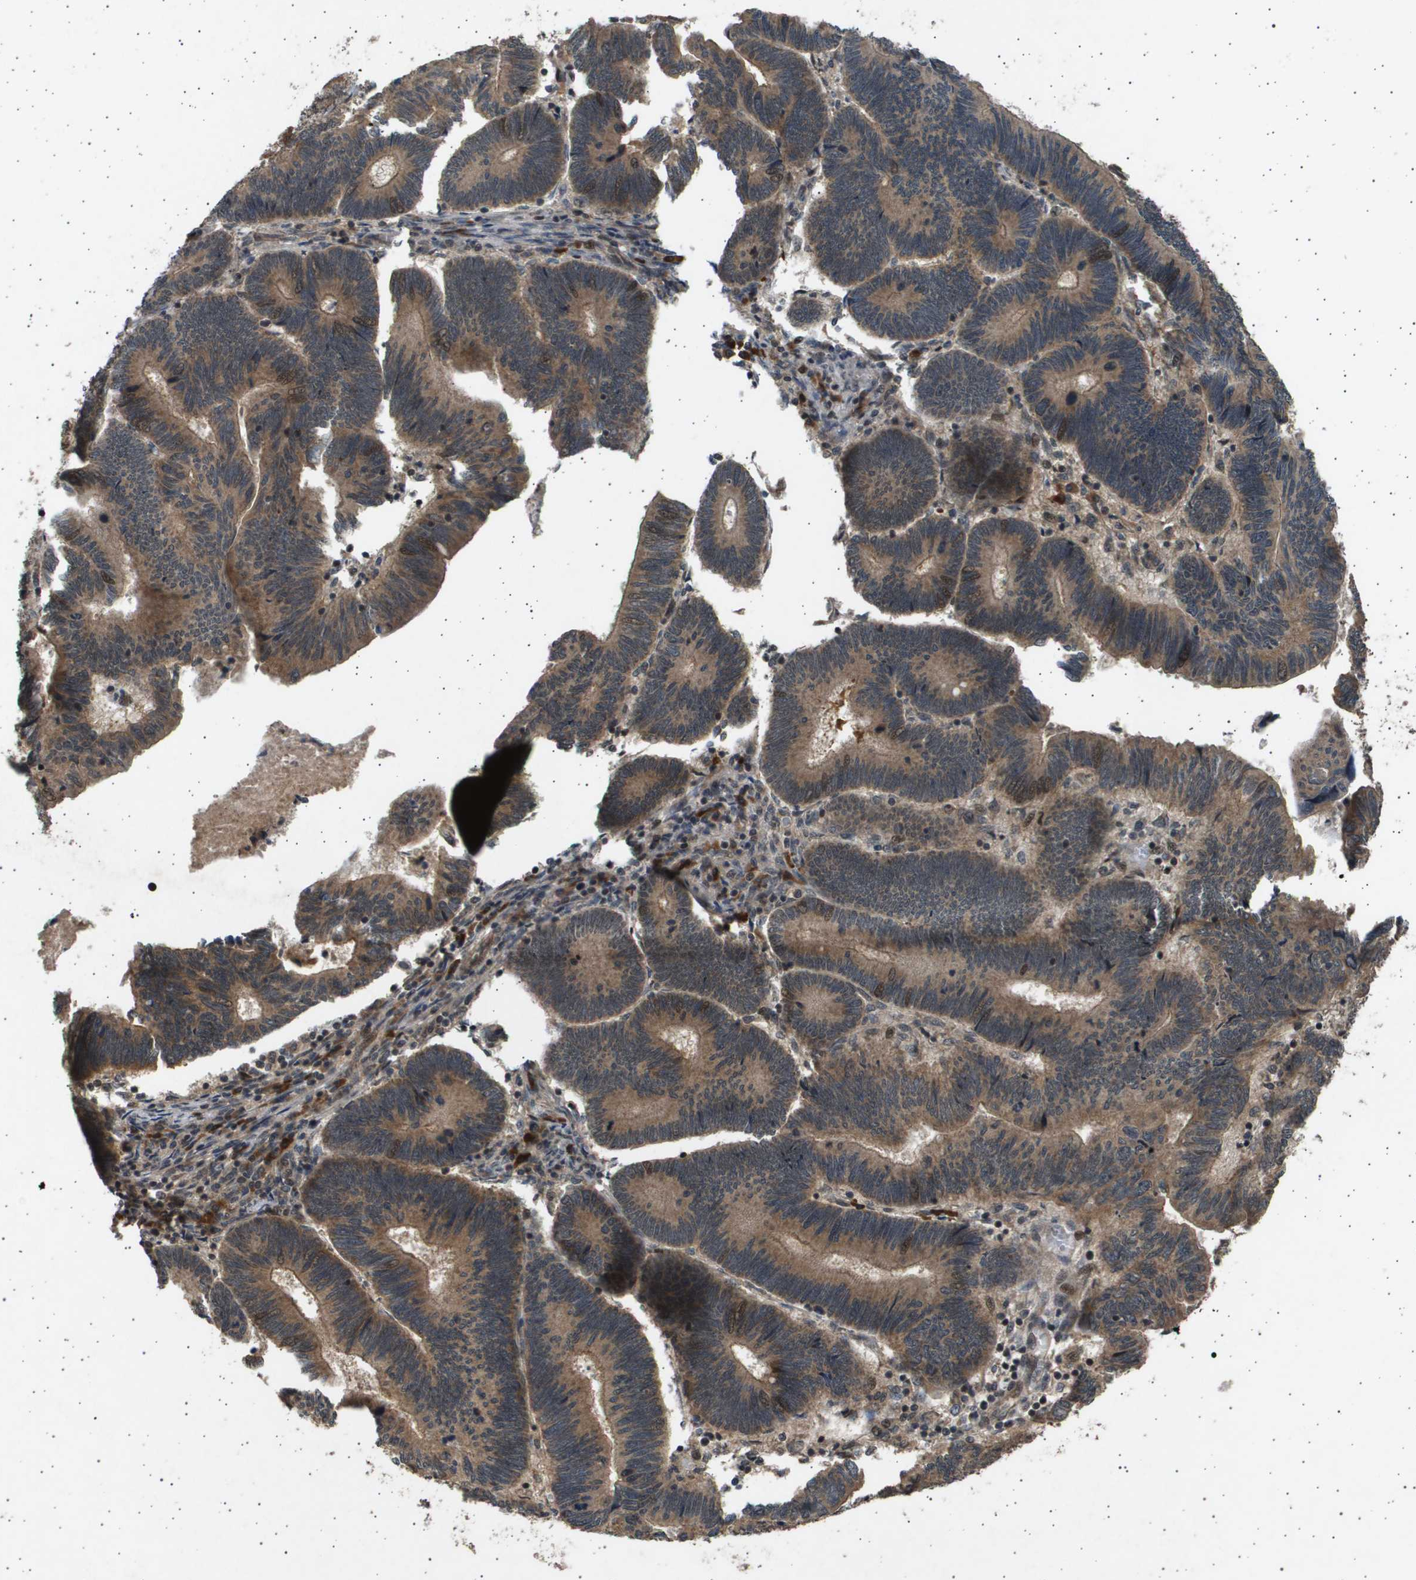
{"staining": {"intensity": "moderate", "quantity": ">75%", "location": "cytoplasmic/membranous"}, "tissue": "pancreatic cancer", "cell_type": "Tumor cells", "image_type": "cancer", "snomed": [{"axis": "morphology", "description": "Adenocarcinoma, NOS"}, {"axis": "topography", "description": "Pancreas"}], "caption": "Pancreatic cancer was stained to show a protein in brown. There is medium levels of moderate cytoplasmic/membranous expression in approximately >75% of tumor cells.", "gene": "TNRC6A", "patient": {"sex": "female", "age": 70}}